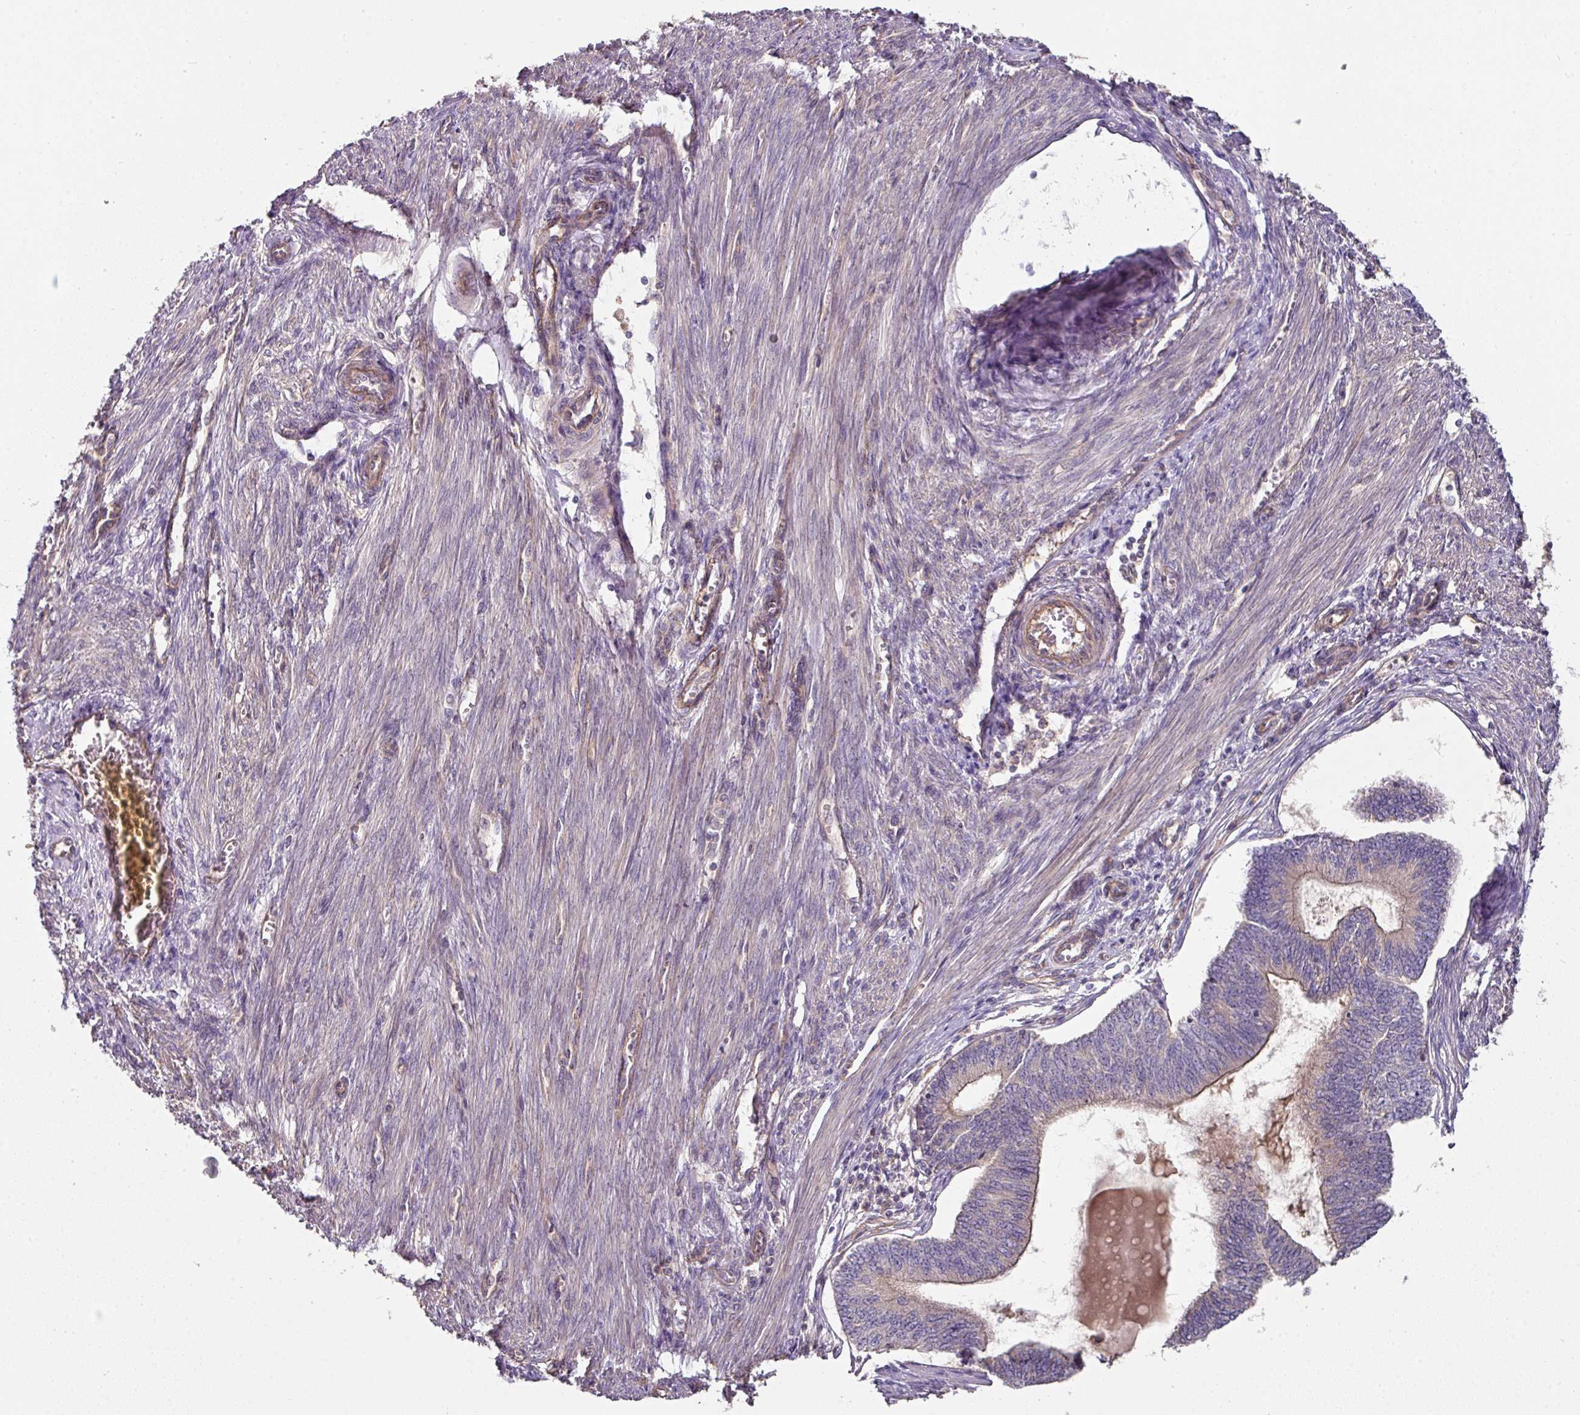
{"staining": {"intensity": "negative", "quantity": "none", "location": "none"}, "tissue": "endometrial cancer", "cell_type": "Tumor cells", "image_type": "cancer", "snomed": [{"axis": "morphology", "description": "Adenocarcinoma, NOS"}, {"axis": "topography", "description": "Endometrium"}], "caption": "Protein analysis of adenocarcinoma (endometrial) shows no significant staining in tumor cells.", "gene": "C4orf48", "patient": {"sex": "female", "age": 68}}